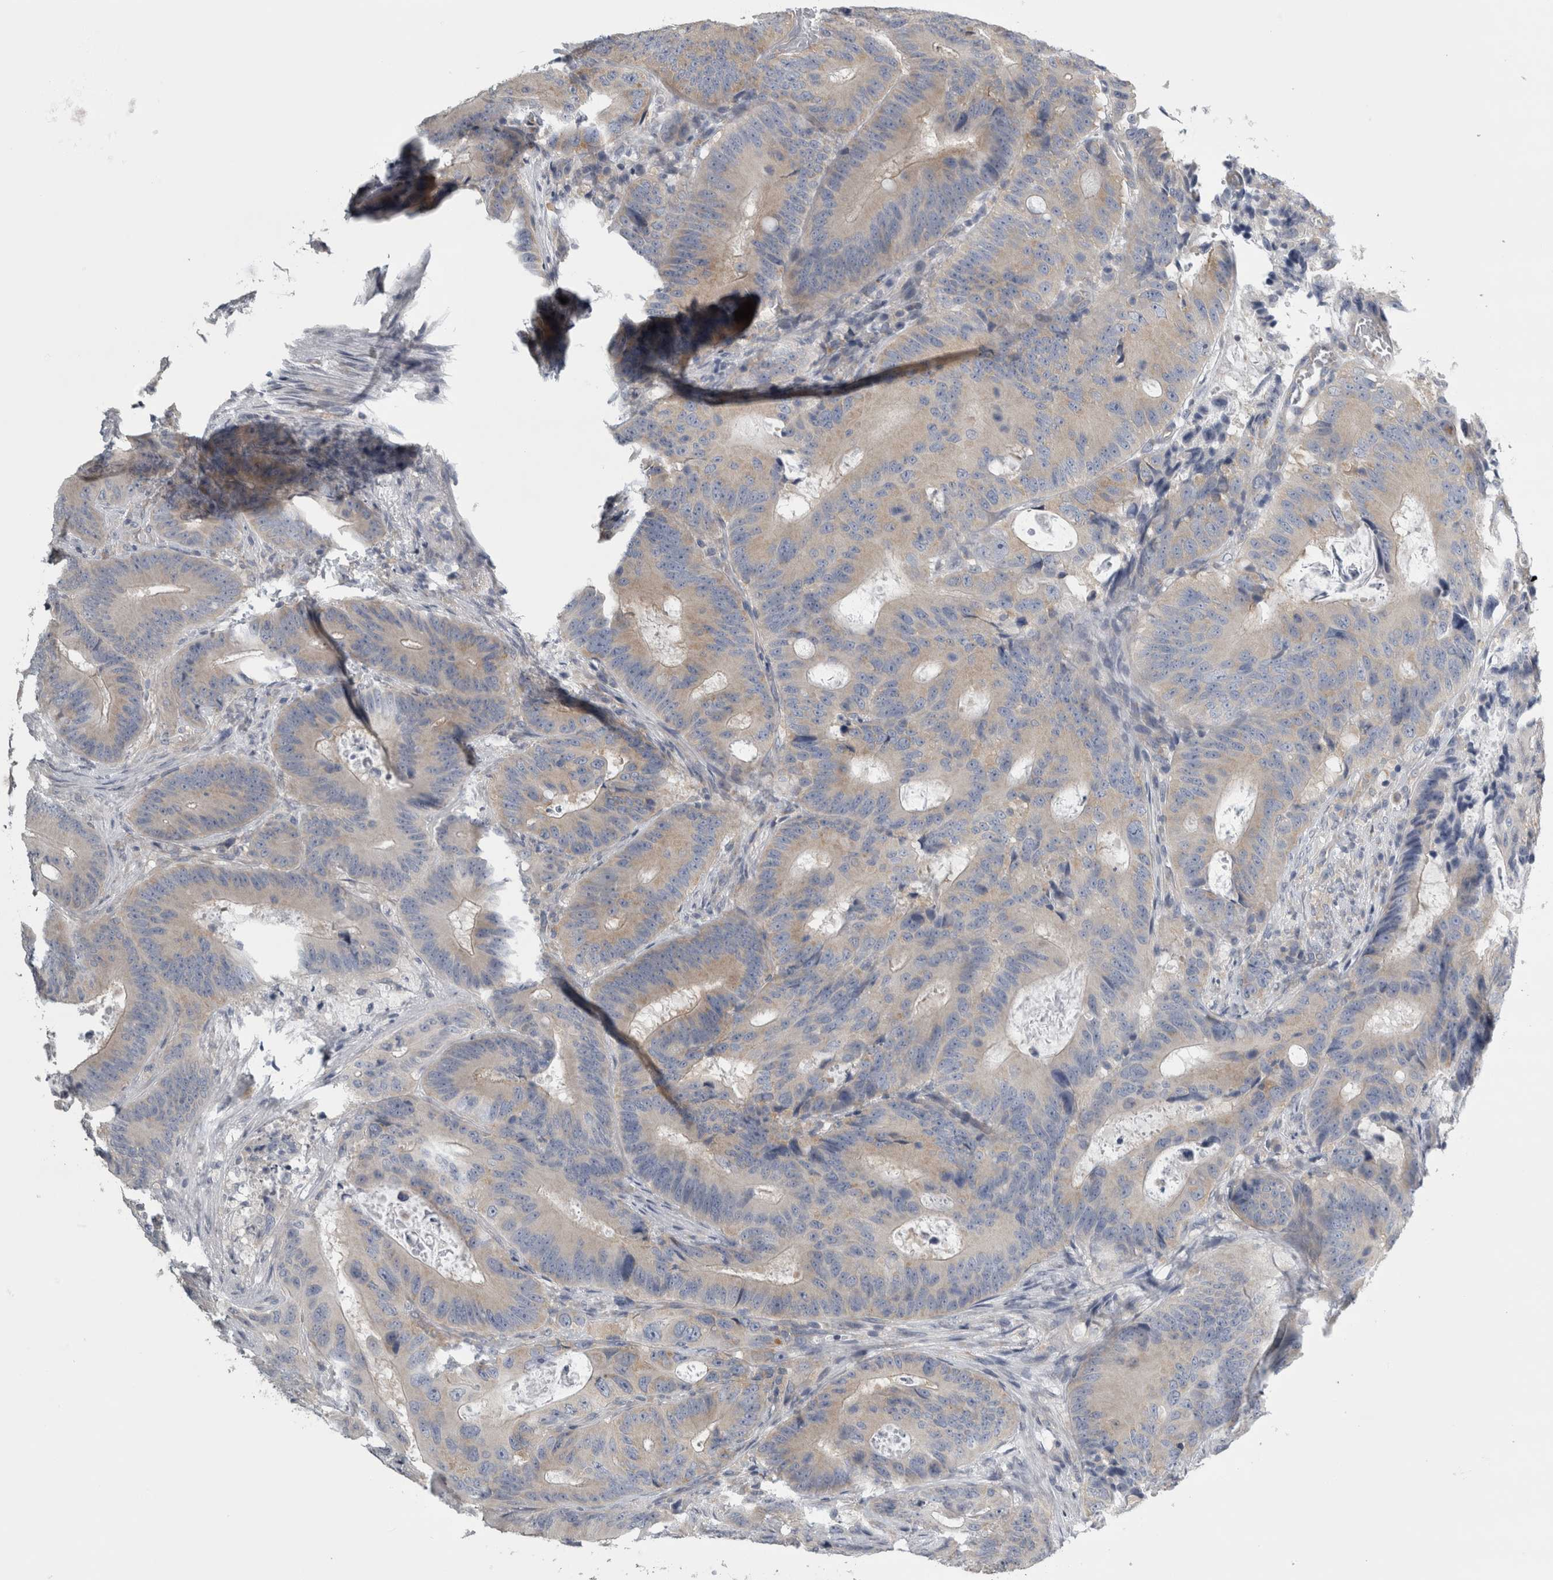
{"staining": {"intensity": "weak", "quantity": "<25%", "location": "cytoplasmic/membranous"}, "tissue": "colorectal cancer", "cell_type": "Tumor cells", "image_type": "cancer", "snomed": [{"axis": "morphology", "description": "Adenocarcinoma, NOS"}, {"axis": "topography", "description": "Colon"}], "caption": "There is no significant expression in tumor cells of adenocarcinoma (colorectal).", "gene": "PRRC2C", "patient": {"sex": "male", "age": 83}}